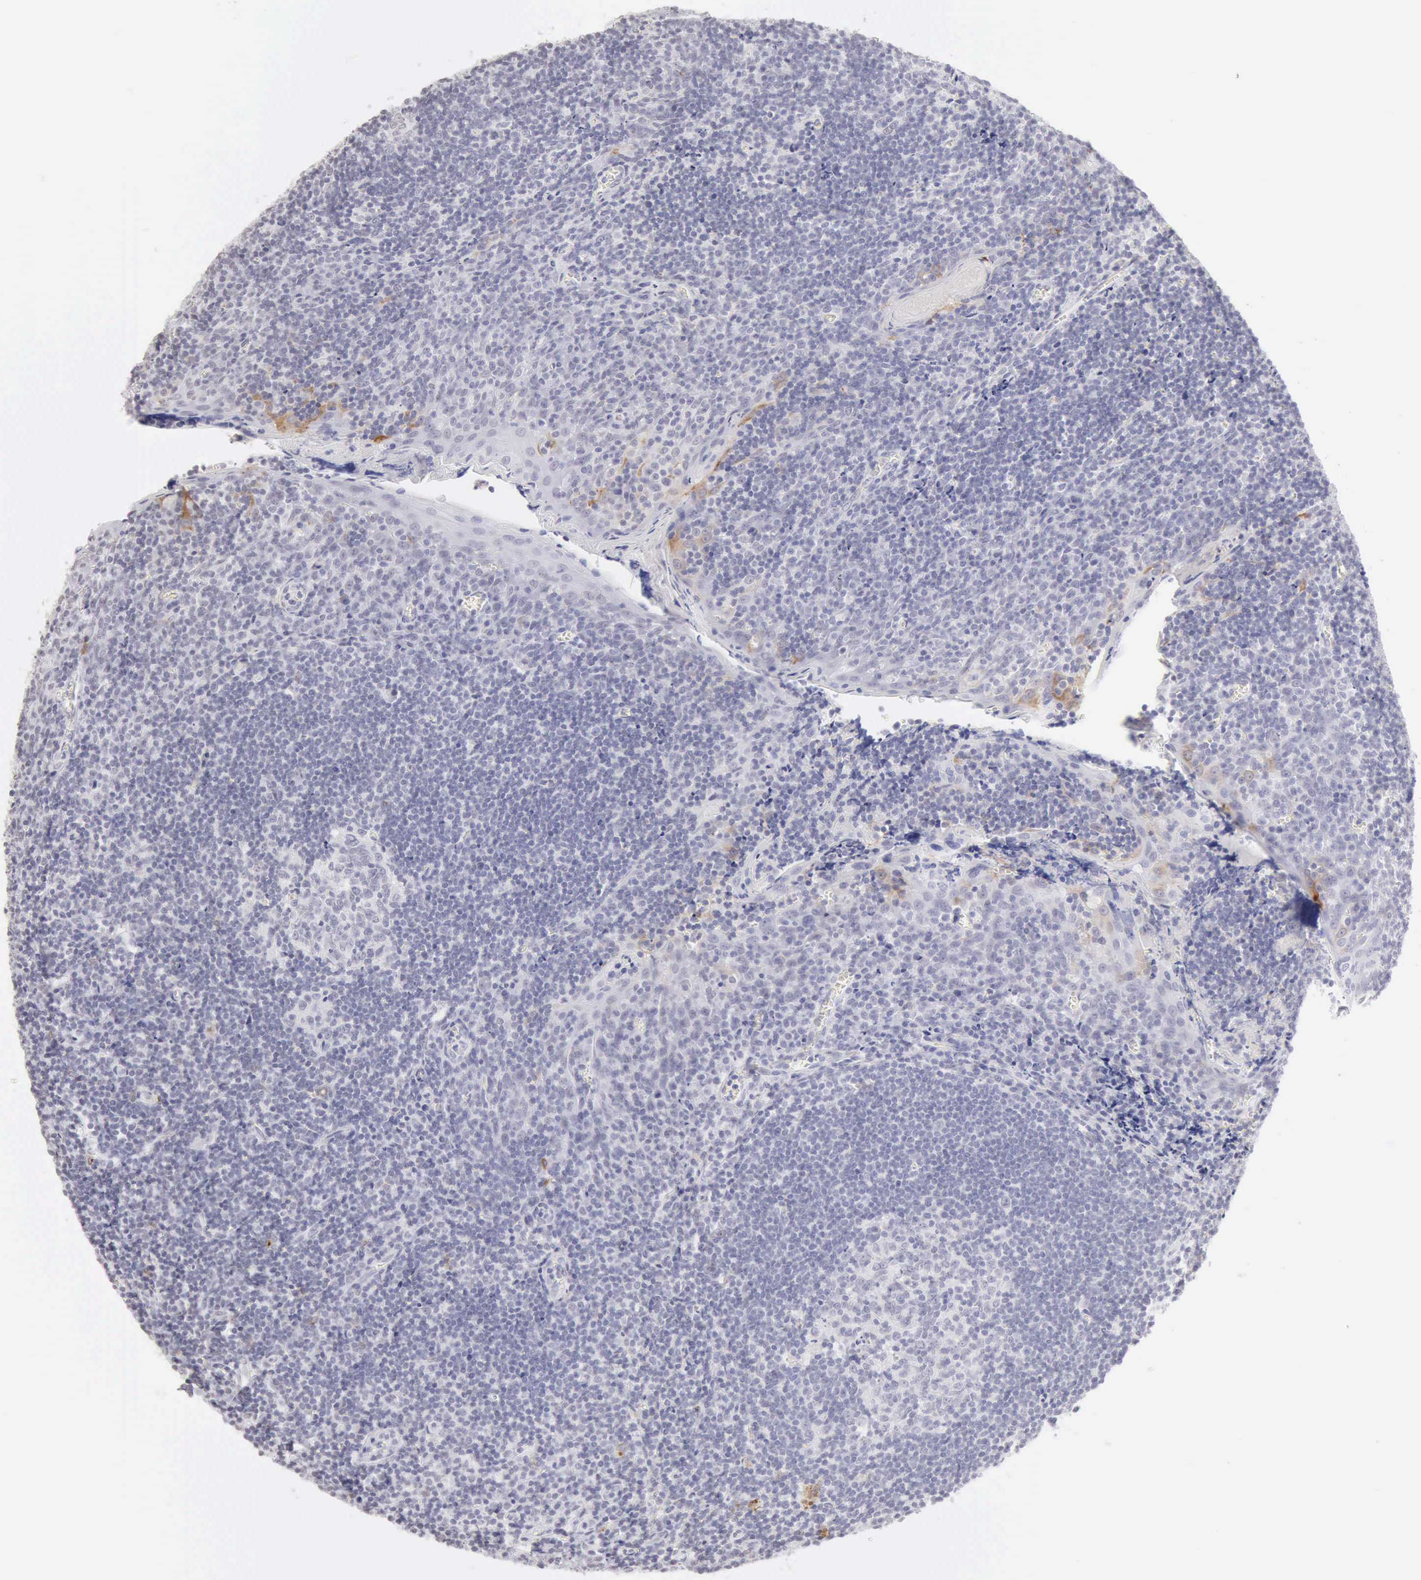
{"staining": {"intensity": "negative", "quantity": "none", "location": "none"}, "tissue": "tonsil", "cell_type": "Germinal center cells", "image_type": "normal", "snomed": [{"axis": "morphology", "description": "Normal tissue, NOS"}, {"axis": "topography", "description": "Tonsil"}], "caption": "A micrograph of human tonsil is negative for staining in germinal center cells. The staining is performed using DAB (3,3'-diaminobenzidine) brown chromogen with nuclei counter-stained in using hematoxylin.", "gene": "RNASE1", "patient": {"sex": "male", "age": 20}}